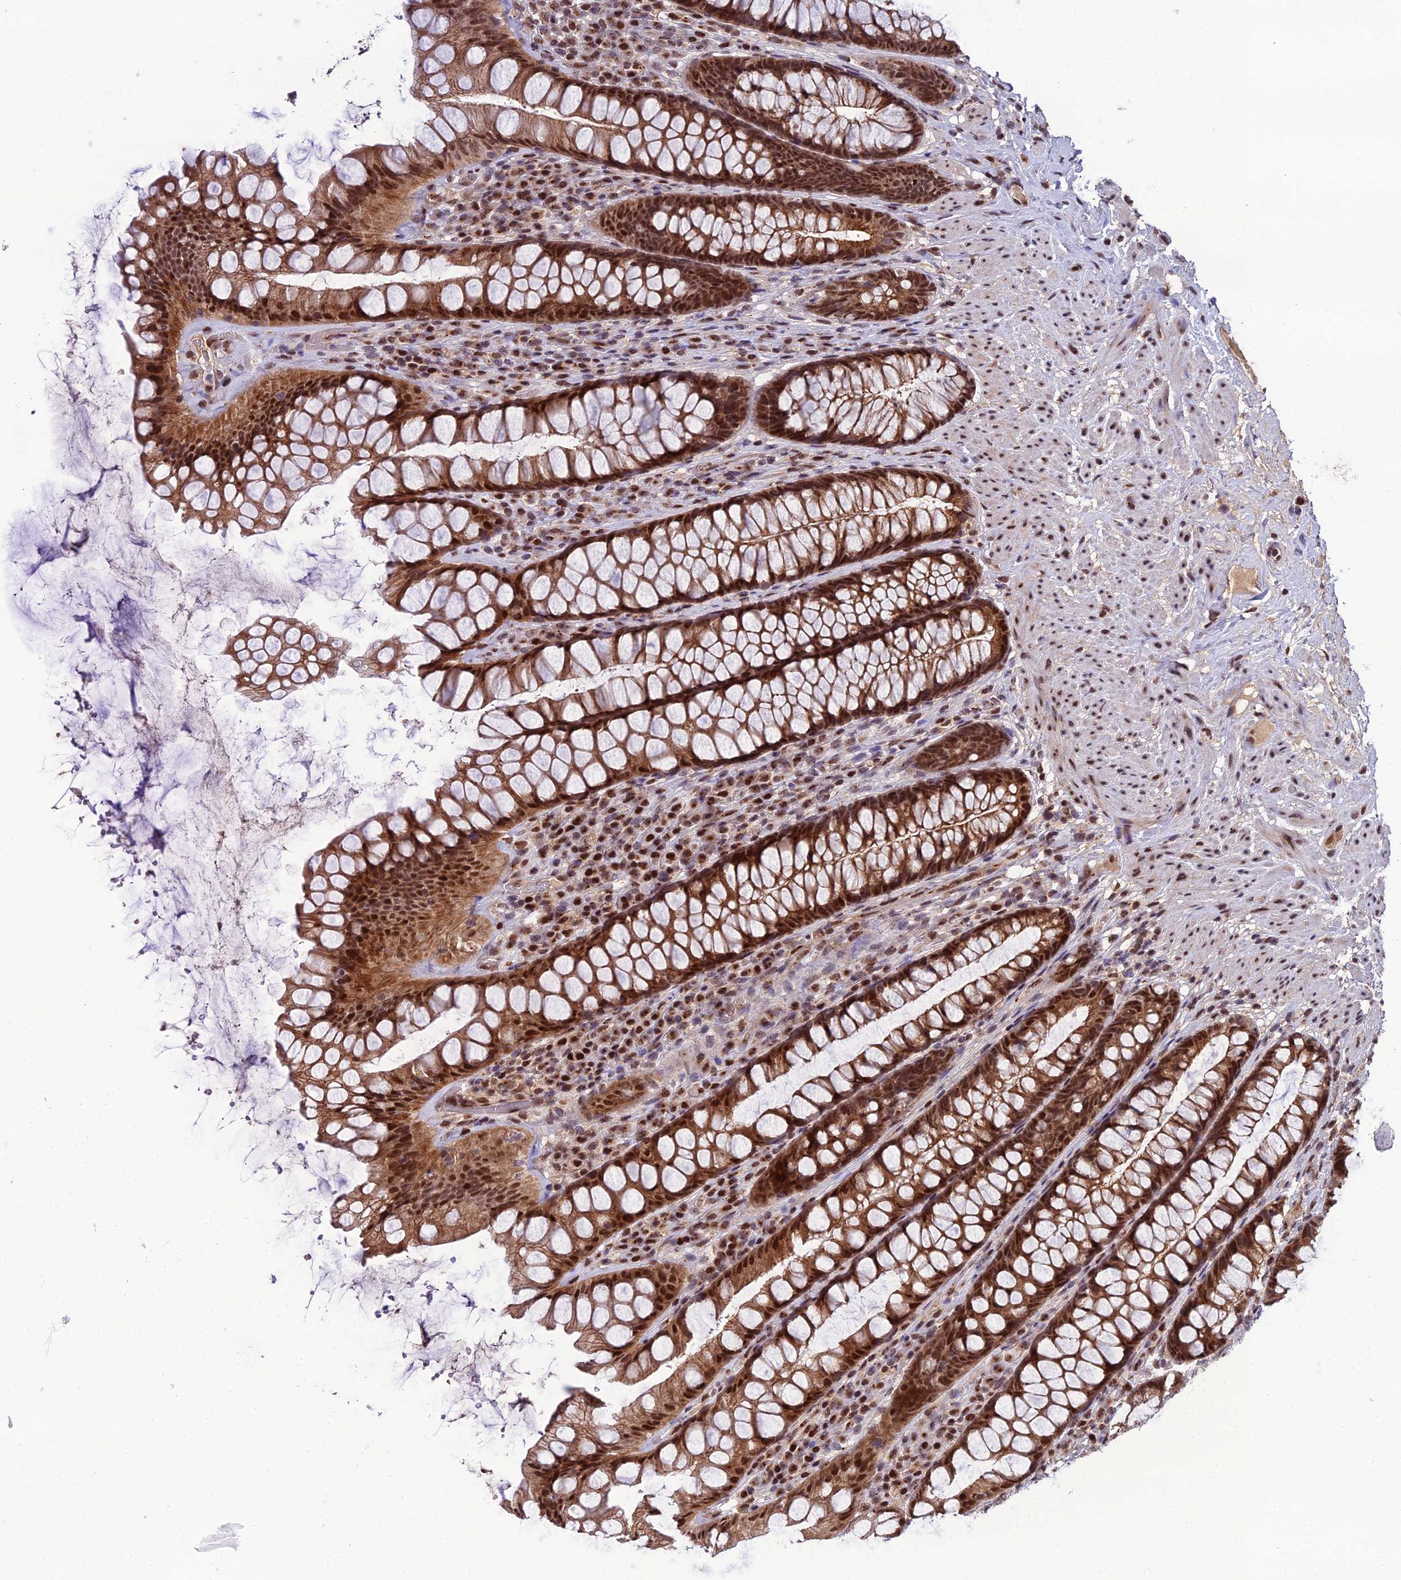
{"staining": {"intensity": "strong", "quantity": ">75%", "location": "cytoplasmic/membranous,nuclear"}, "tissue": "rectum", "cell_type": "Glandular cells", "image_type": "normal", "snomed": [{"axis": "morphology", "description": "Normal tissue, NOS"}, {"axis": "topography", "description": "Rectum"}], "caption": "There is high levels of strong cytoplasmic/membranous,nuclear positivity in glandular cells of benign rectum, as demonstrated by immunohistochemical staining (brown color).", "gene": "ARL2", "patient": {"sex": "male", "age": 74}}